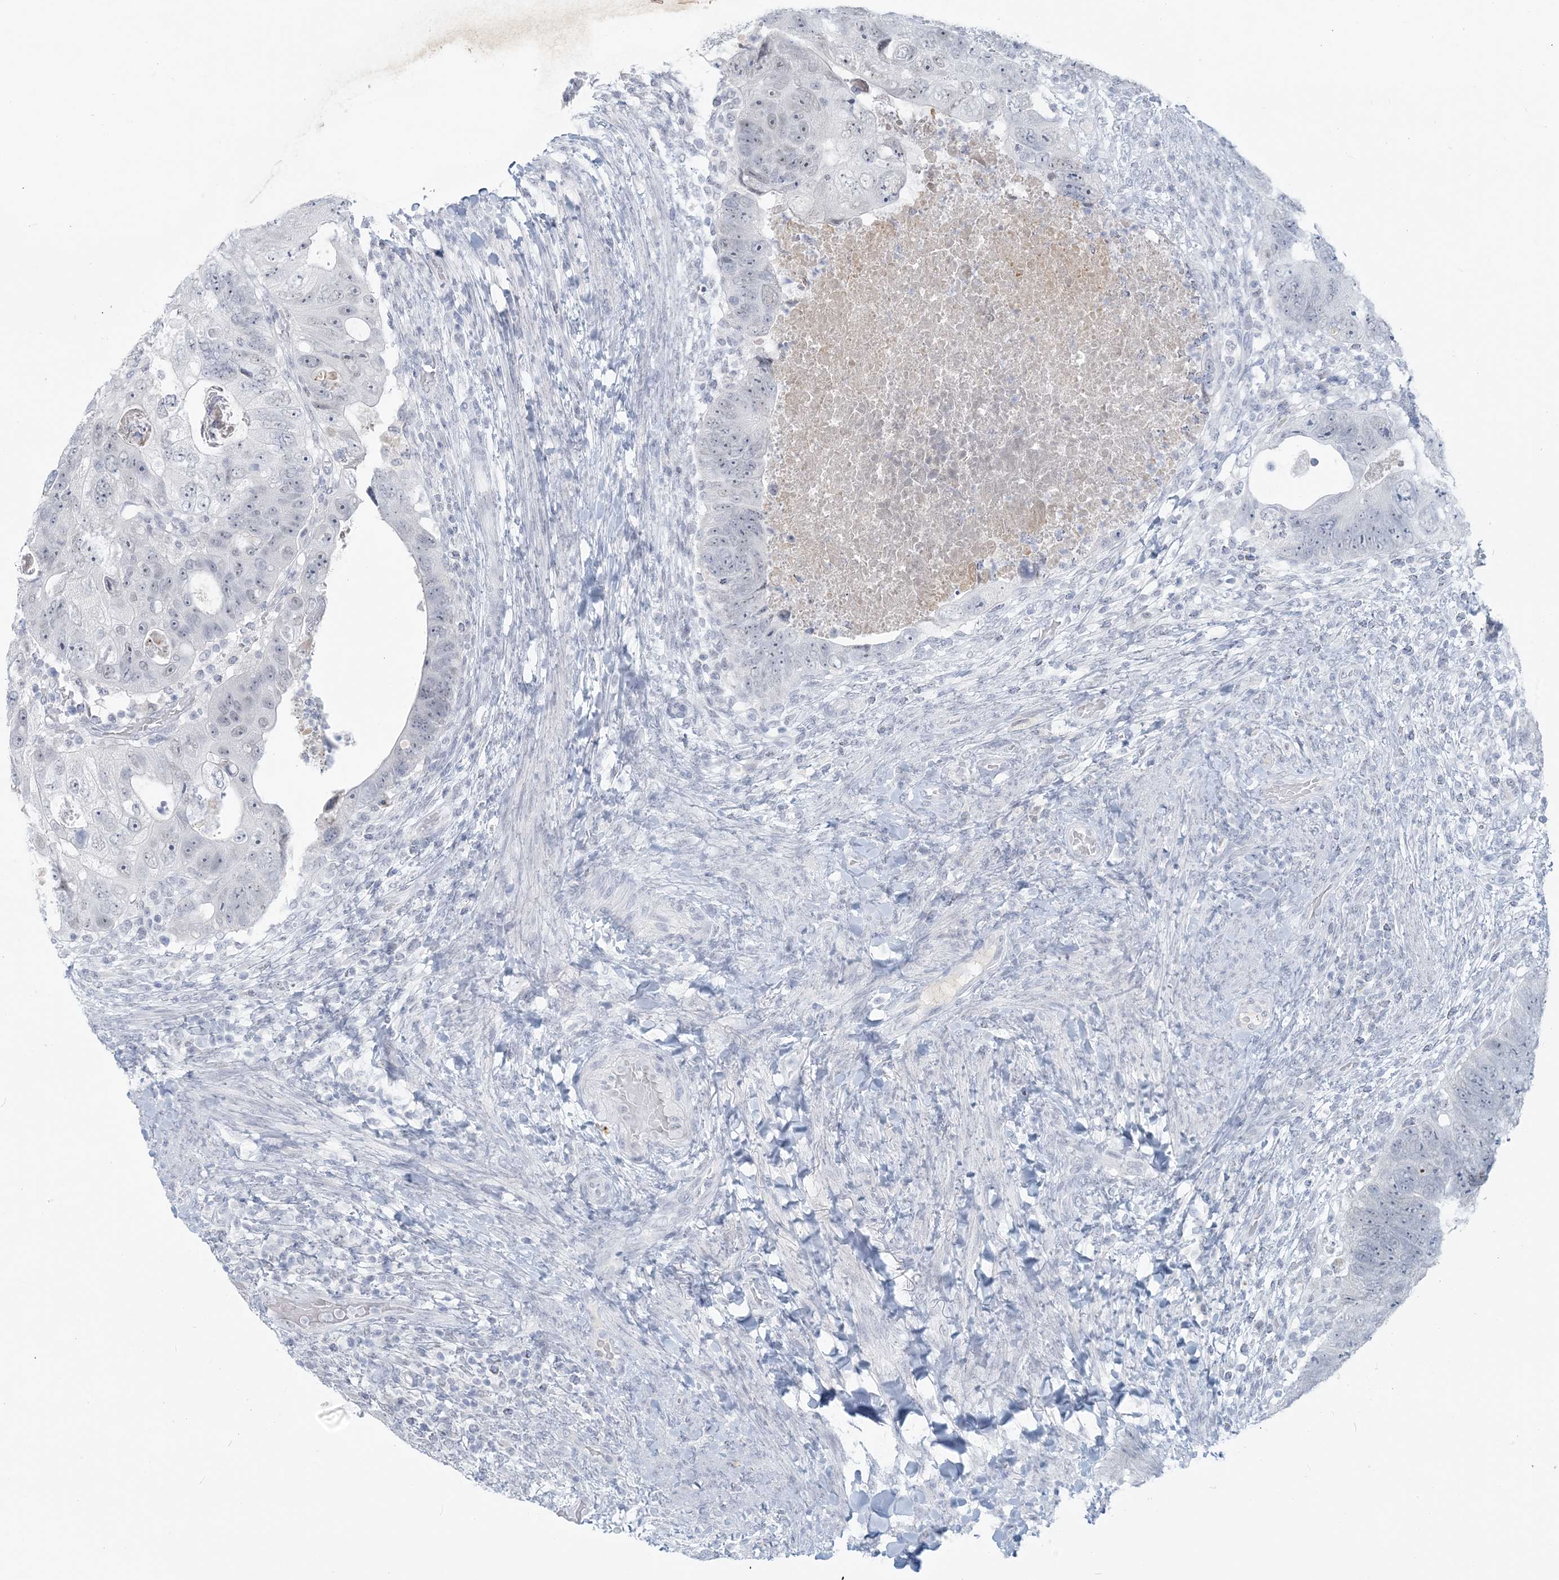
{"staining": {"intensity": "negative", "quantity": "none", "location": "none"}, "tissue": "colorectal cancer", "cell_type": "Tumor cells", "image_type": "cancer", "snomed": [{"axis": "morphology", "description": "Adenocarcinoma, NOS"}, {"axis": "topography", "description": "Rectum"}], "caption": "A micrograph of human adenocarcinoma (colorectal) is negative for staining in tumor cells.", "gene": "SCML1", "patient": {"sex": "male", "age": 59}}